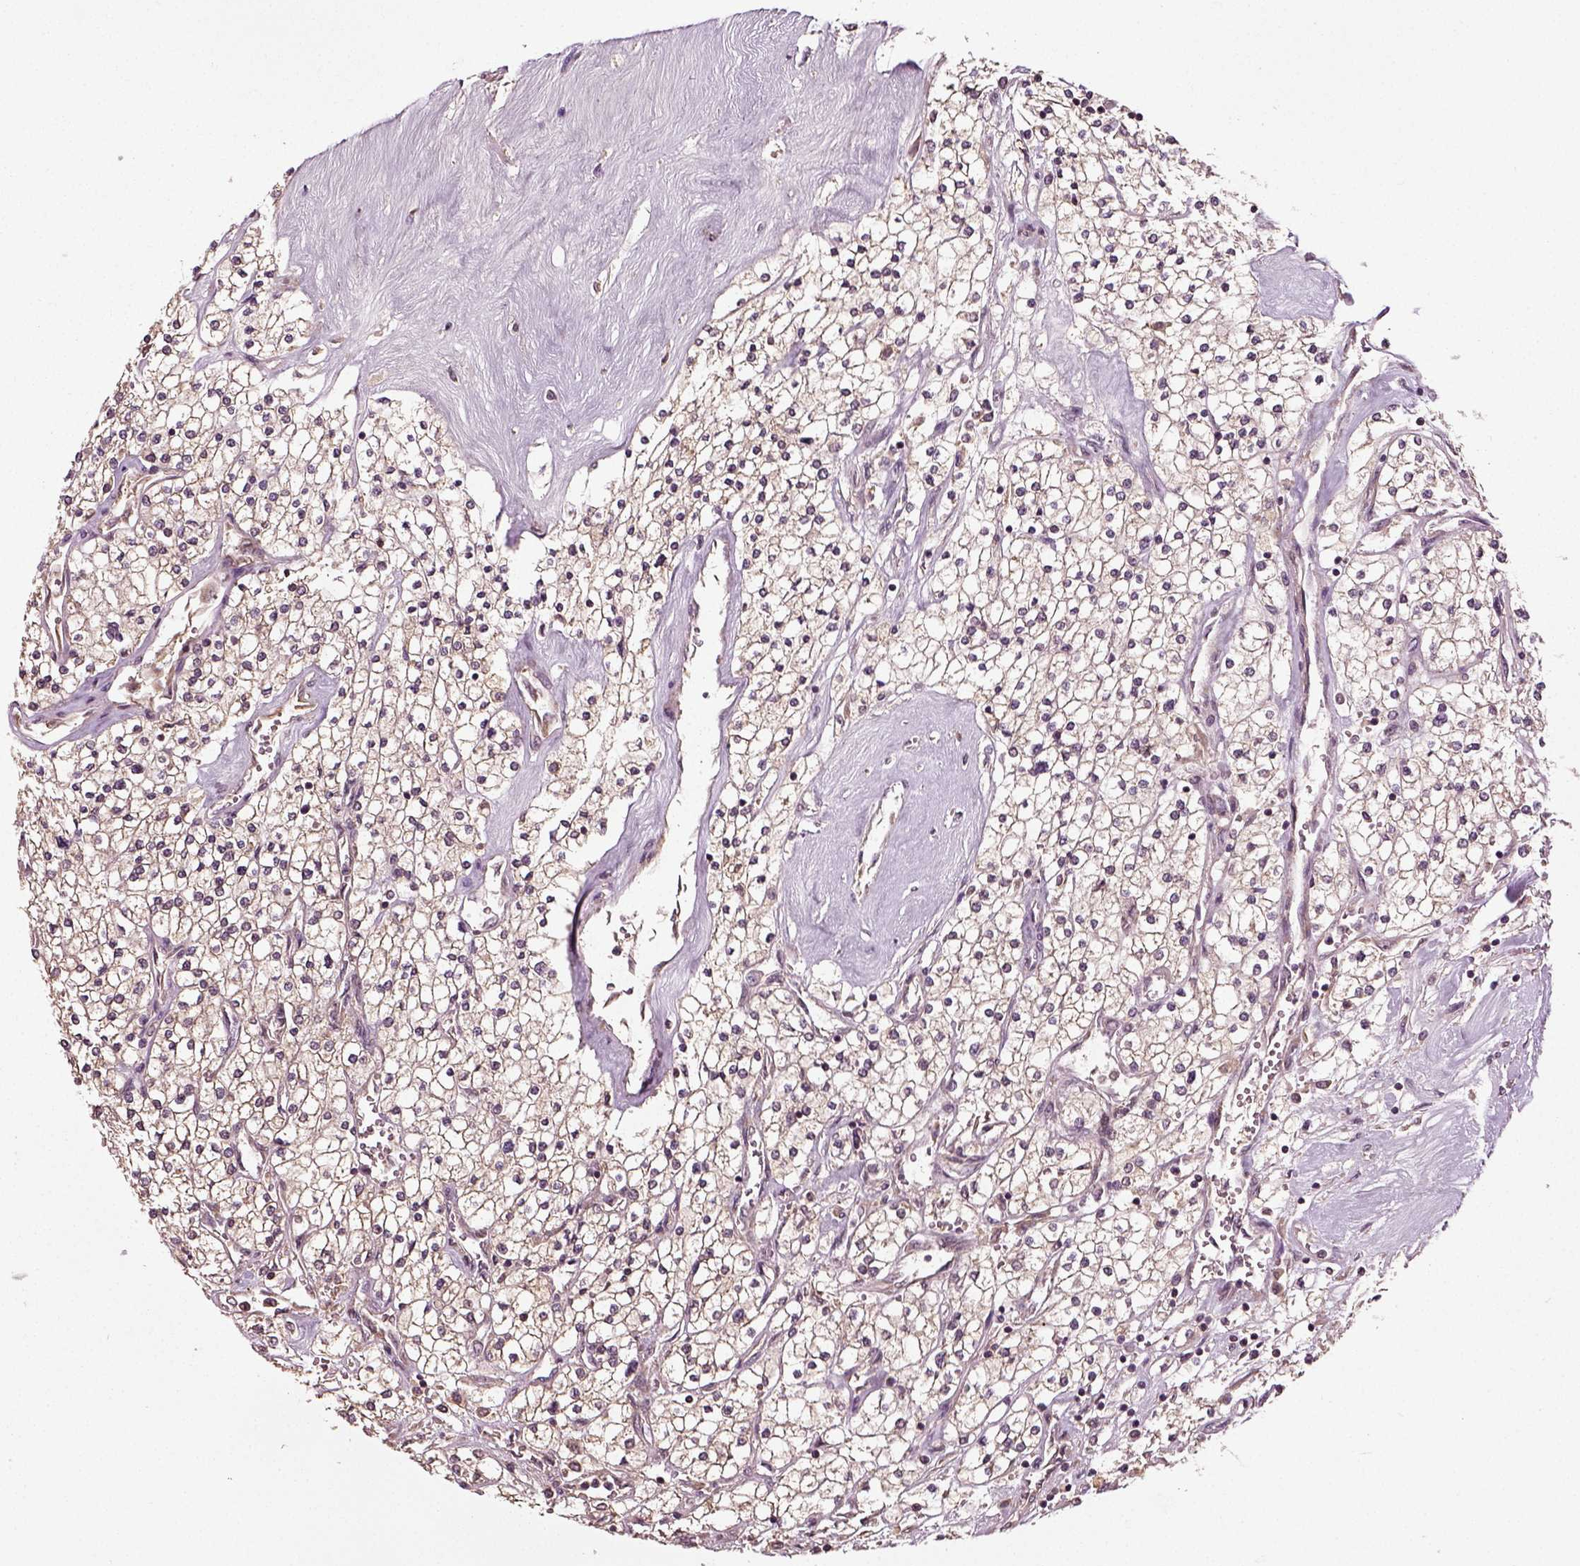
{"staining": {"intensity": "weak", "quantity": "25%-75%", "location": "cytoplasmic/membranous"}, "tissue": "renal cancer", "cell_type": "Tumor cells", "image_type": "cancer", "snomed": [{"axis": "morphology", "description": "Adenocarcinoma, NOS"}, {"axis": "topography", "description": "Kidney"}], "caption": "Weak cytoplasmic/membranous staining is identified in about 25%-75% of tumor cells in renal cancer.", "gene": "ERV3-1", "patient": {"sex": "male", "age": 80}}